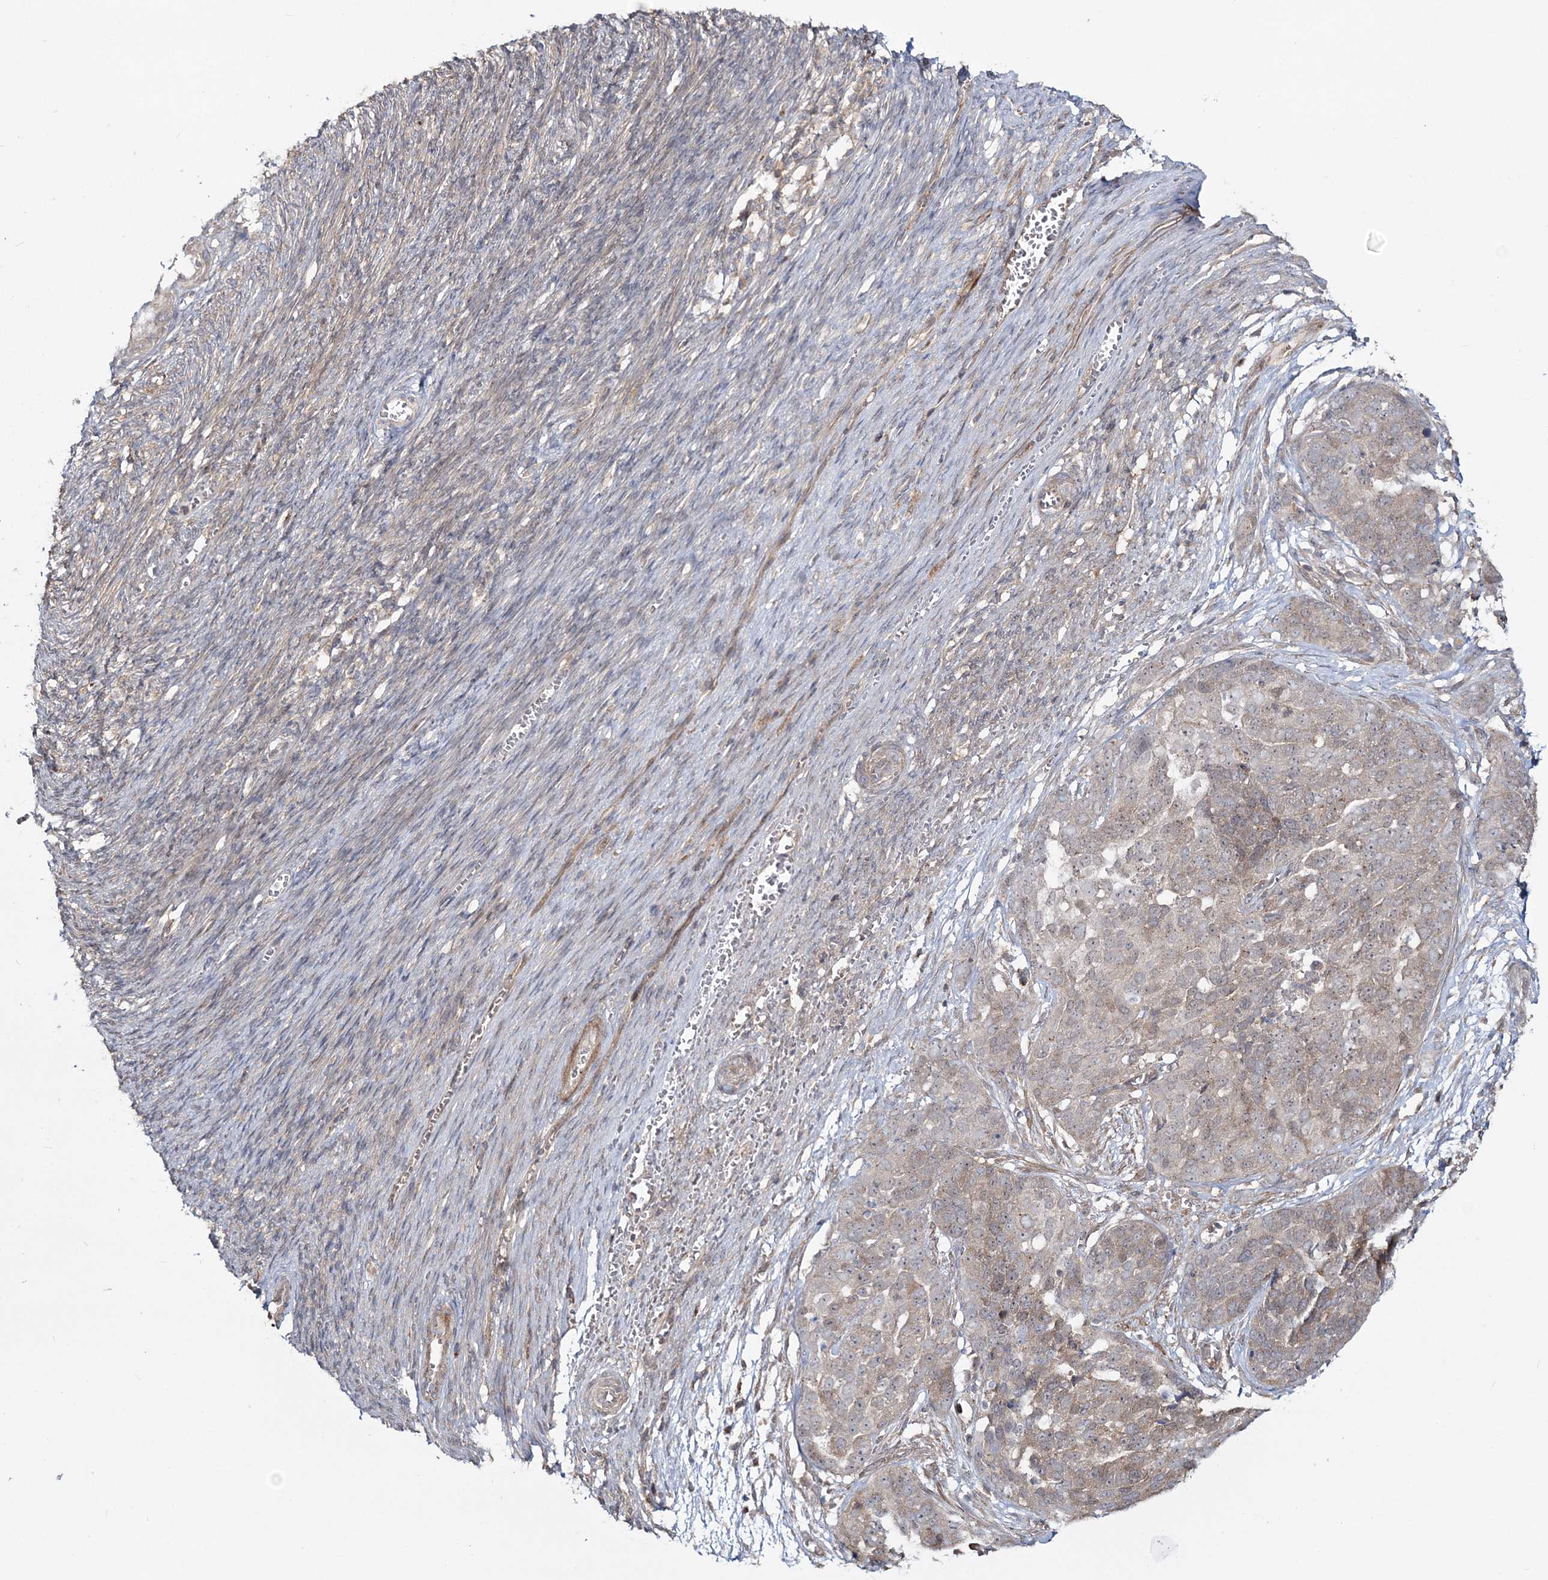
{"staining": {"intensity": "weak", "quantity": "<25%", "location": "cytoplasmic/membranous"}, "tissue": "ovarian cancer", "cell_type": "Tumor cells", "image_type": "cancer", "snomed": [{"axis": "morphology", "description": "Cystadenocarcinoma, serous, NOS"}, {"axis": "topography", "description": "Ovary"}], "caption": "IHC image of ovarian serous cystadenocarcinoma stained for a protein (brown), which reveals no positivity in tumor cells.", "gene": "MOCS2", "patient": {"sex": "female", "age": 44}}